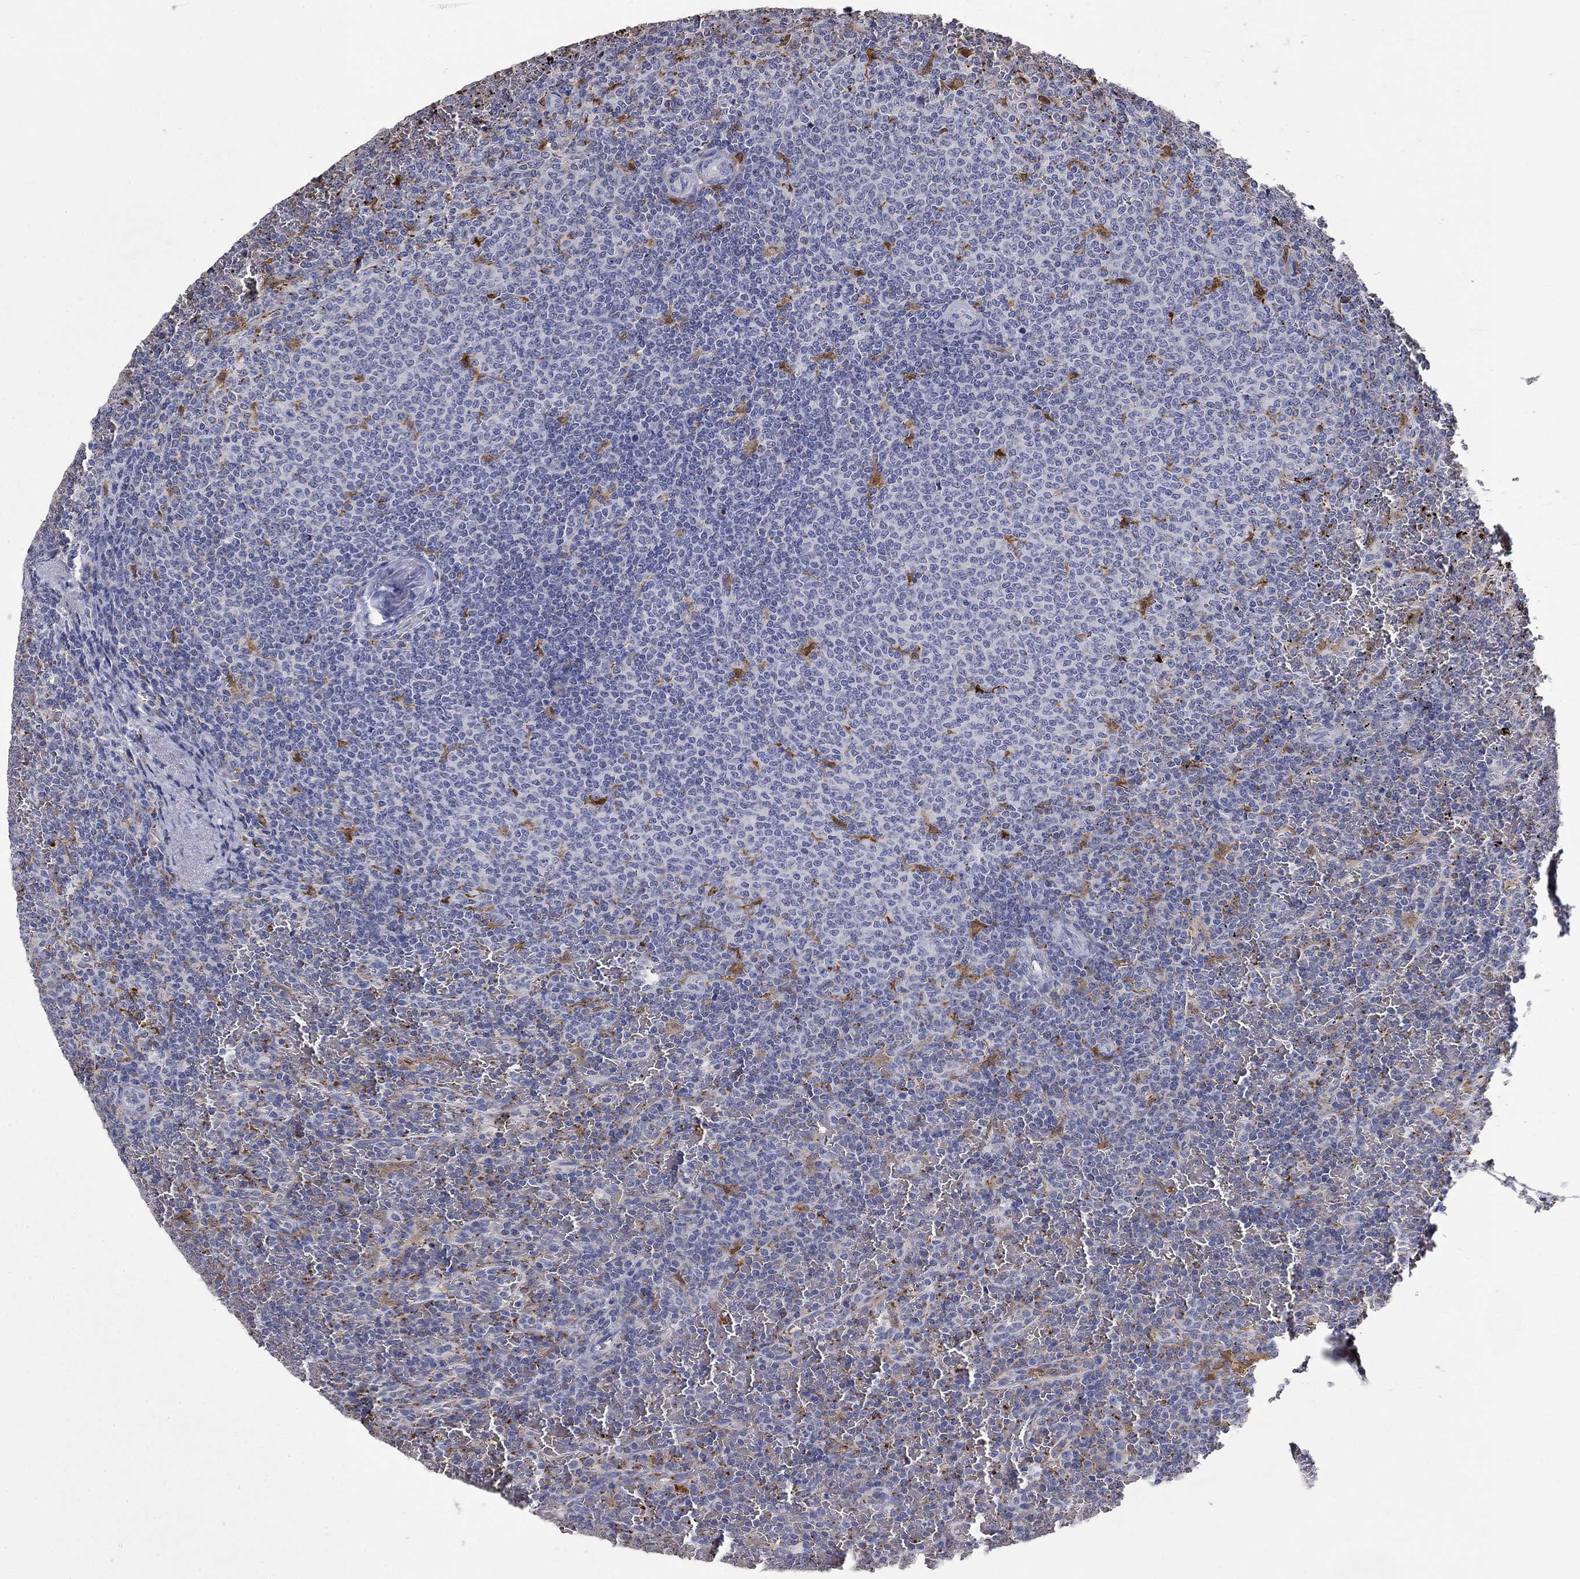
{"staining": {"intensity": "moderate", "quantity": "25%-75%", "location": "cytoplasmic/membranous"}, "tissue": "lymphoma", "cell_type": "Tumor cells", "image_type": "cancer", "snomed": [{"axis": "morphology", "description": "Malignant lymphoma, non-Hodgkin's type, Low grade"}, {"axis": "topography", "description": "Spleen"}], "caption": "Immunohistochemistry image of human lymphoma stained for a protein (brown), which displays medium levels of moderate cytoplasmic/membranous positivity in approximately 25%-75% of tumor cells.", "gene": "PLEK", "patient": {"sex": "female", "age": 77}}